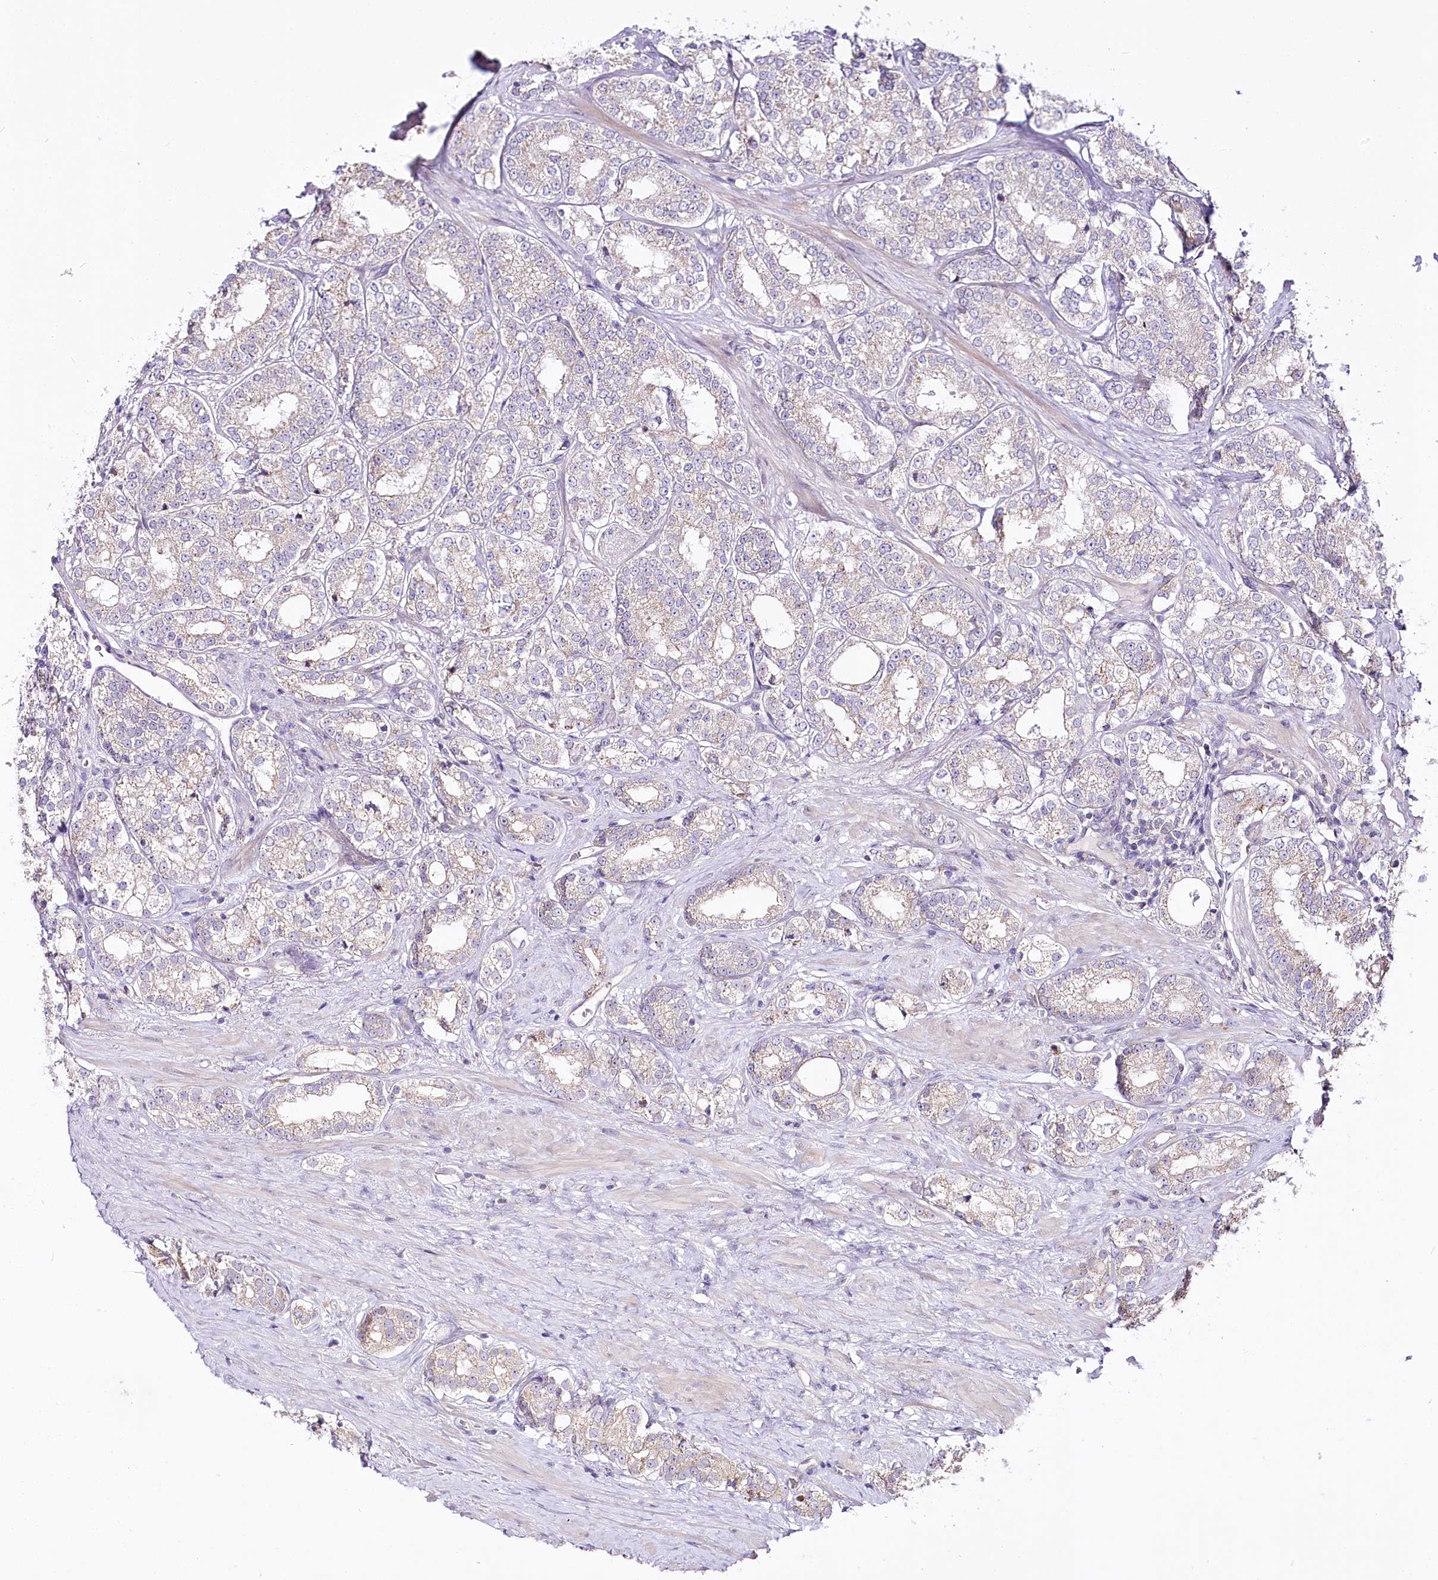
{"staining": {"intensity": "negative", "quantity": "none", "location": "none"}, "tissue": "prostate cancer", "cell_type": "Tumor cells", "image_type": "cancer", "snomed": [{"axis": "morphology", "description": "Normal tissue, NOS"}, {"axis": "morphology", "description": "Adenocarcinoma, High grade"}, {"axis": "topography", "description": "Prostate"}], "caption": "Immunohistochemistry image of neoplastic tissue: human adenocarcinoma (high-grade) (prostate) stained with DAB (3,3'-diaminobenzidine) demonstrates no significant protein positivity in tumor cells. (Brightfield microscopy of DAB (3,3'-diaminobenzidine) immunohistochemistry at high magnification).", "gene": "ZNF226", "patient": {"sex": "male", "age": 83}}